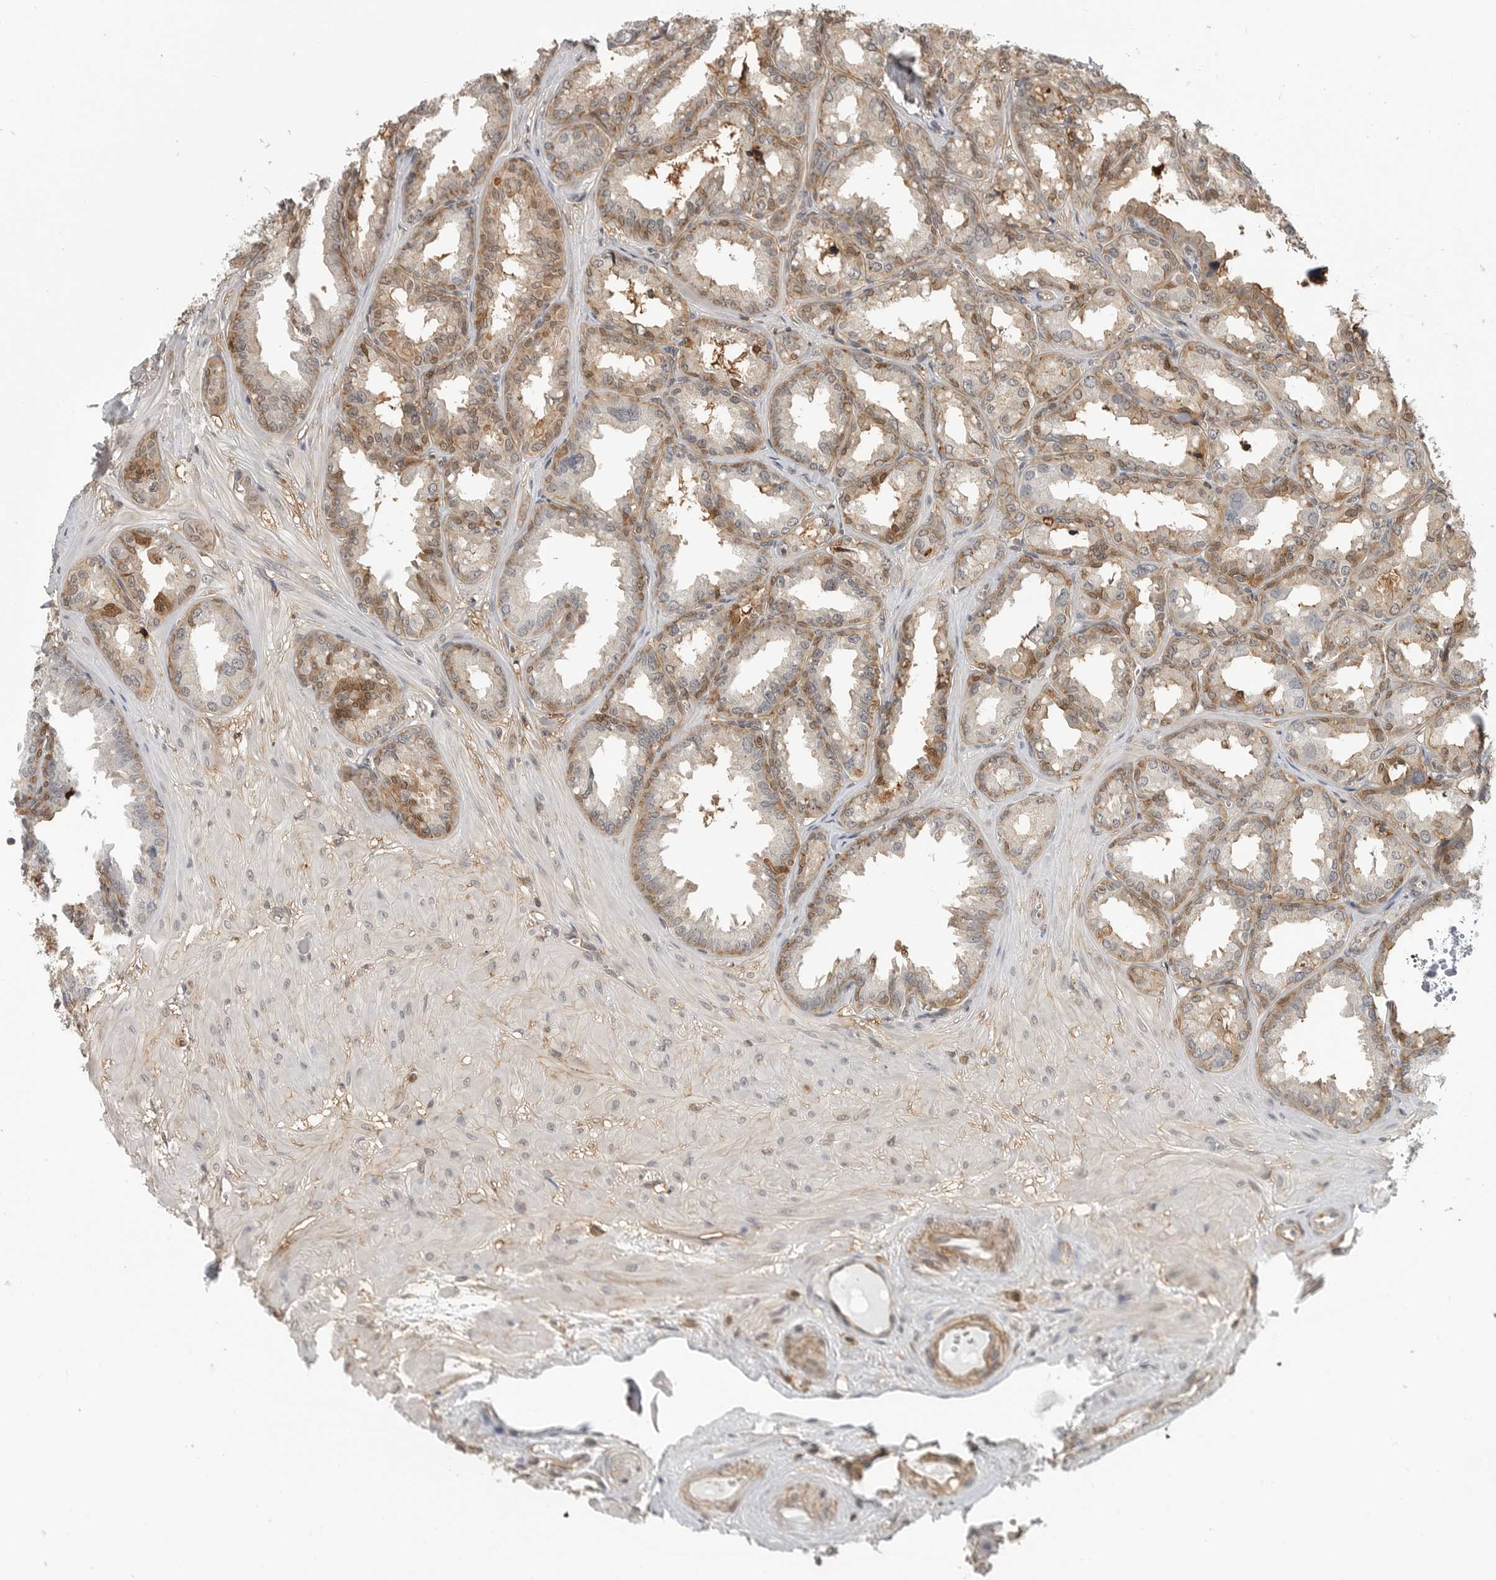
{"staining": {"intensity": "moderate", "quantity": ">75%", "location": "cytoplasmic/membranous"}, "tissue": "seminal vesicle", "cell_type": "Glandular cells", "image_type": "normal", "snomed": [{"axis": "morphology", "description": "Normal tissue, NOS"}, {"axis": "topography", "description": "Prostate"}, {"axis": "topography", "description": "Seminal veicle"}], "caption": "Protein expression analysis of unremarkable human seminal vesicle reveals moderate cytoplasmic/membranous expression in about >75% of glandular cells. The staining is performed using DAB brown chromogen to label protein expression. The nuclei are counter-stained blue using hematoxylin.", "gene": "ANXA11", "patient": {"sex": "male", "age": 51}}